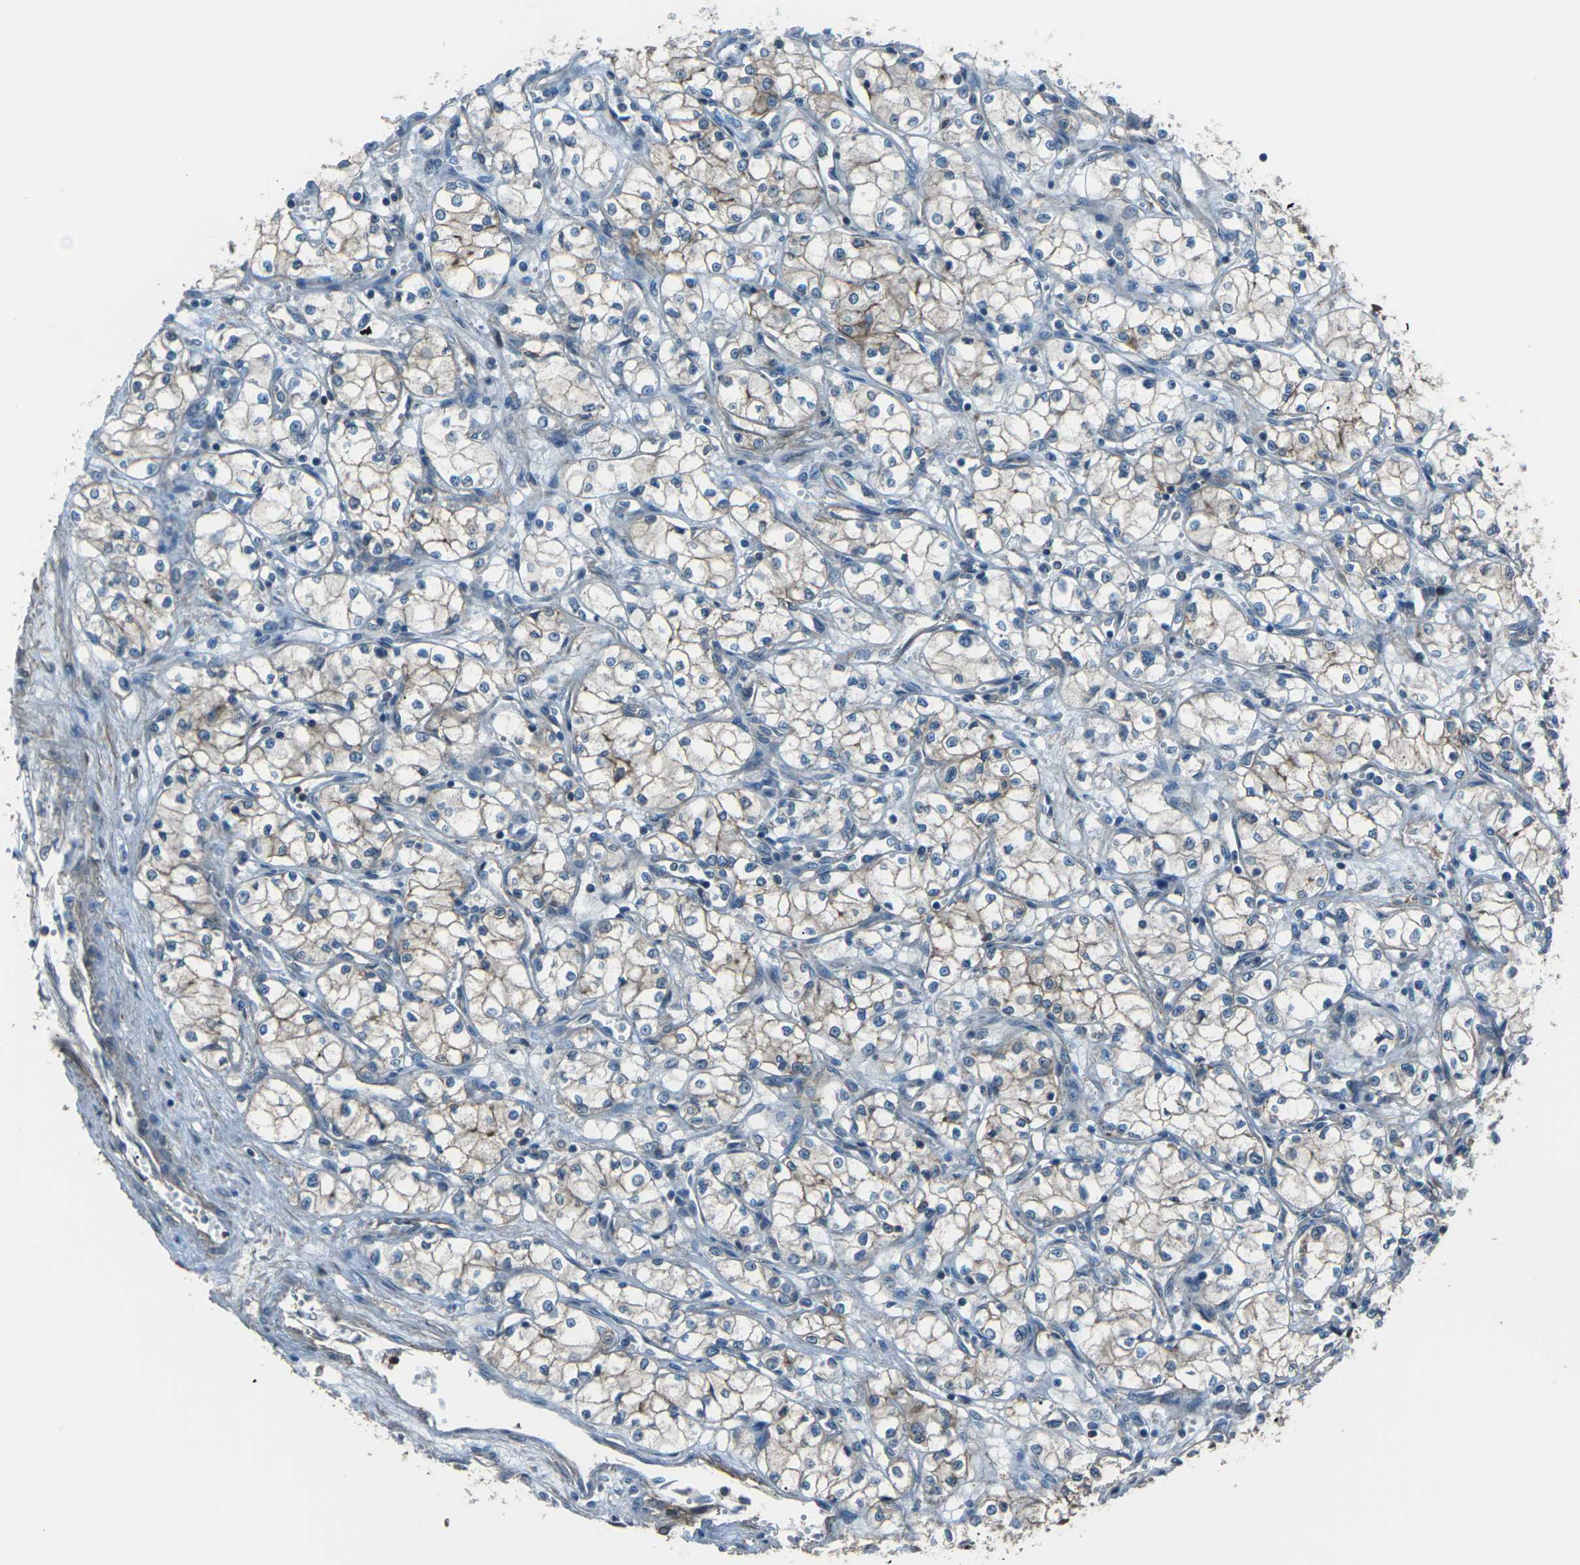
{"staining": {"intensity": "weak", "quantity": ">75%", "location": "cytoplasmic/membranous"}, "tissue": "renal cancer", "cell_type": "Tumor cells", "image_type": "cancer", "snomed": [{"axis": "morphology", "description": "Normal tissue, NOS"}, {"axis": "morphology", "description": "Adenocarcinoma, NOS"}, {"axis": "topography", "description": "Kidney"}], "caption": "Immunohistochemical staining of adenocarcinoma (renal) shows low levels of weak cytoplasmic/membranous positivity in approximately >75% of tumor cells.", "gene": "CMTM4", "patient": {"sex": "male", "age": 59}}